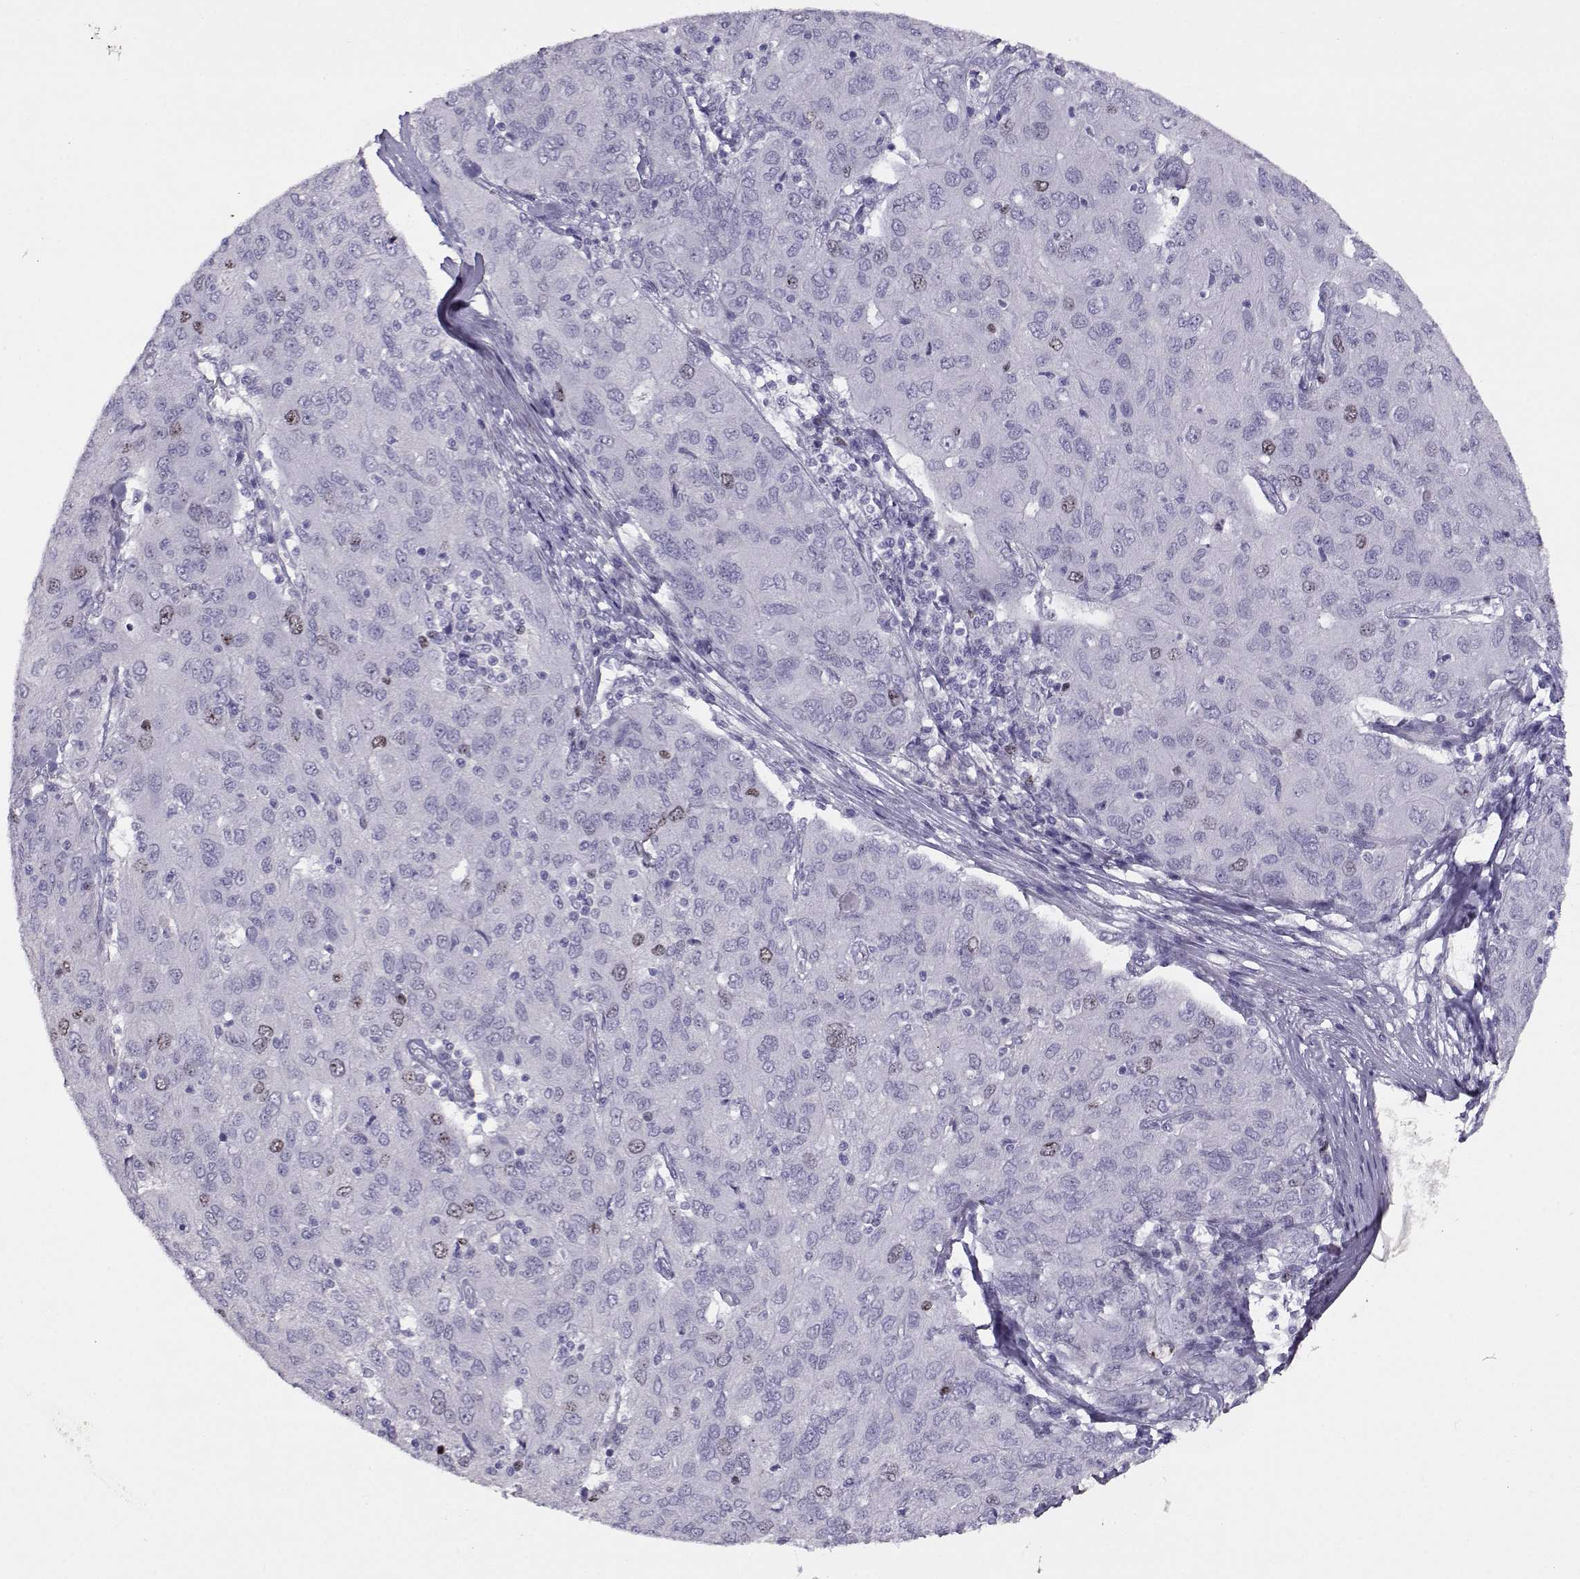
{"staining": {"intensity": "weak", "quantity": "<25%", "location": "nuclear"}, "tissue": "ovarian cancer", "cell_type": "Tumor cells", "image_type": "cancer", "snomed": [{"axis": "morphology", "description": "Carcinoma, endometroid"}, {"axis": "topography", "description": "Ovary"}], "caption": "IHC image of ovarian cancer (endometroid carcinoma) stained for a protein (brown), which demonstrates no staining in tumor cells.", "gene": "NPW", "patient": {"sex": "female", "age": 50}}